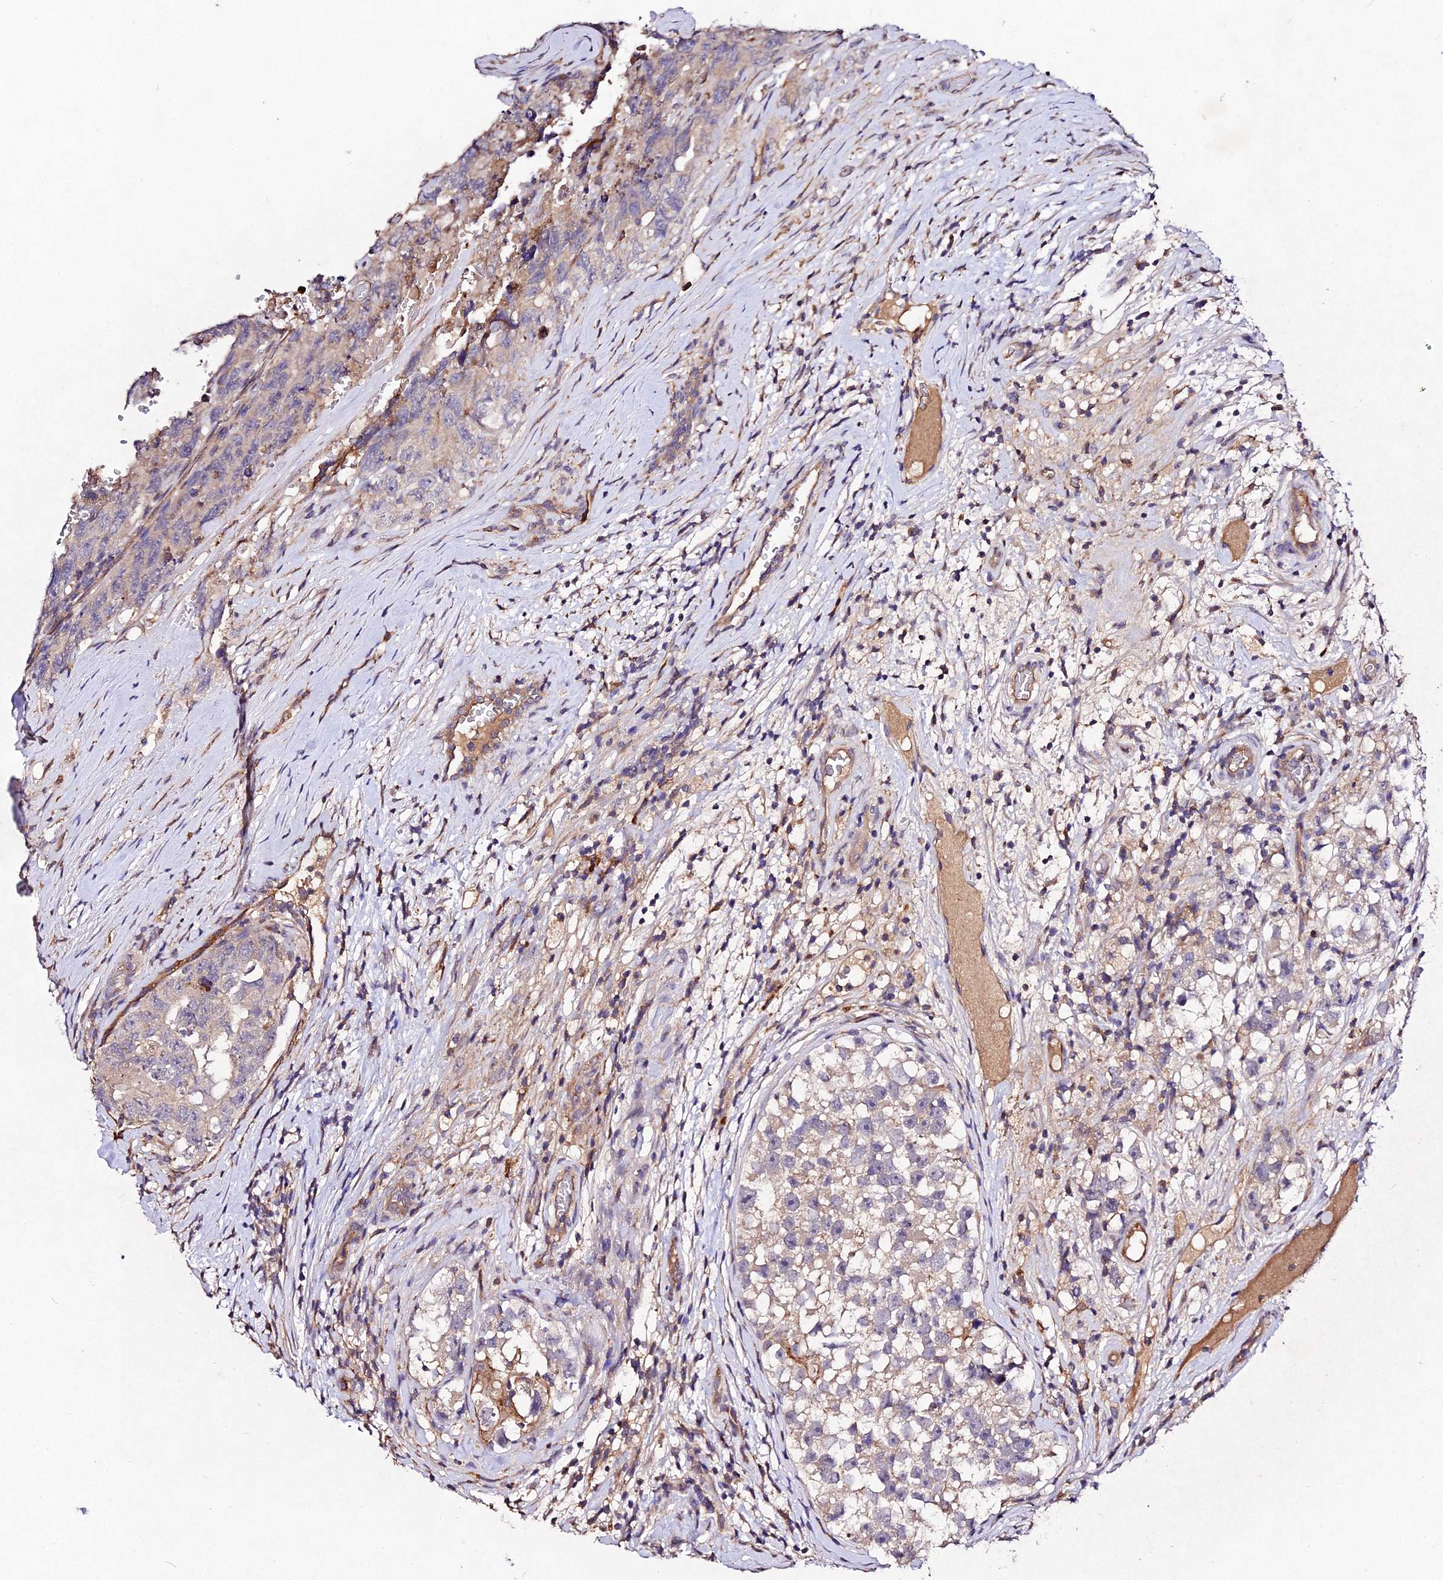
{"staining": {"intensity": "weak", "quantity": "25%-75%", "location": "cytoplasmic/membranous"}, "tissue": "testis cancer", "cell_type": "Tumor cells", "image_type": "cancer", "snomed": [{"axis": "morphology", "description": "Carcinoma, Embryonal, NOS"}, {"axis": "topography", "description": "Testis"}], "caption": "Immunohistochemical staining of testis cancer shows weak cytoplasmic/membranous protein positivity in approximately 25%-75% of tumor cells. (DAB IHC with brightfield microscopy, high magnification).", "gene": "AP3M2", "patient": {"sex": "male", "age": 45}}